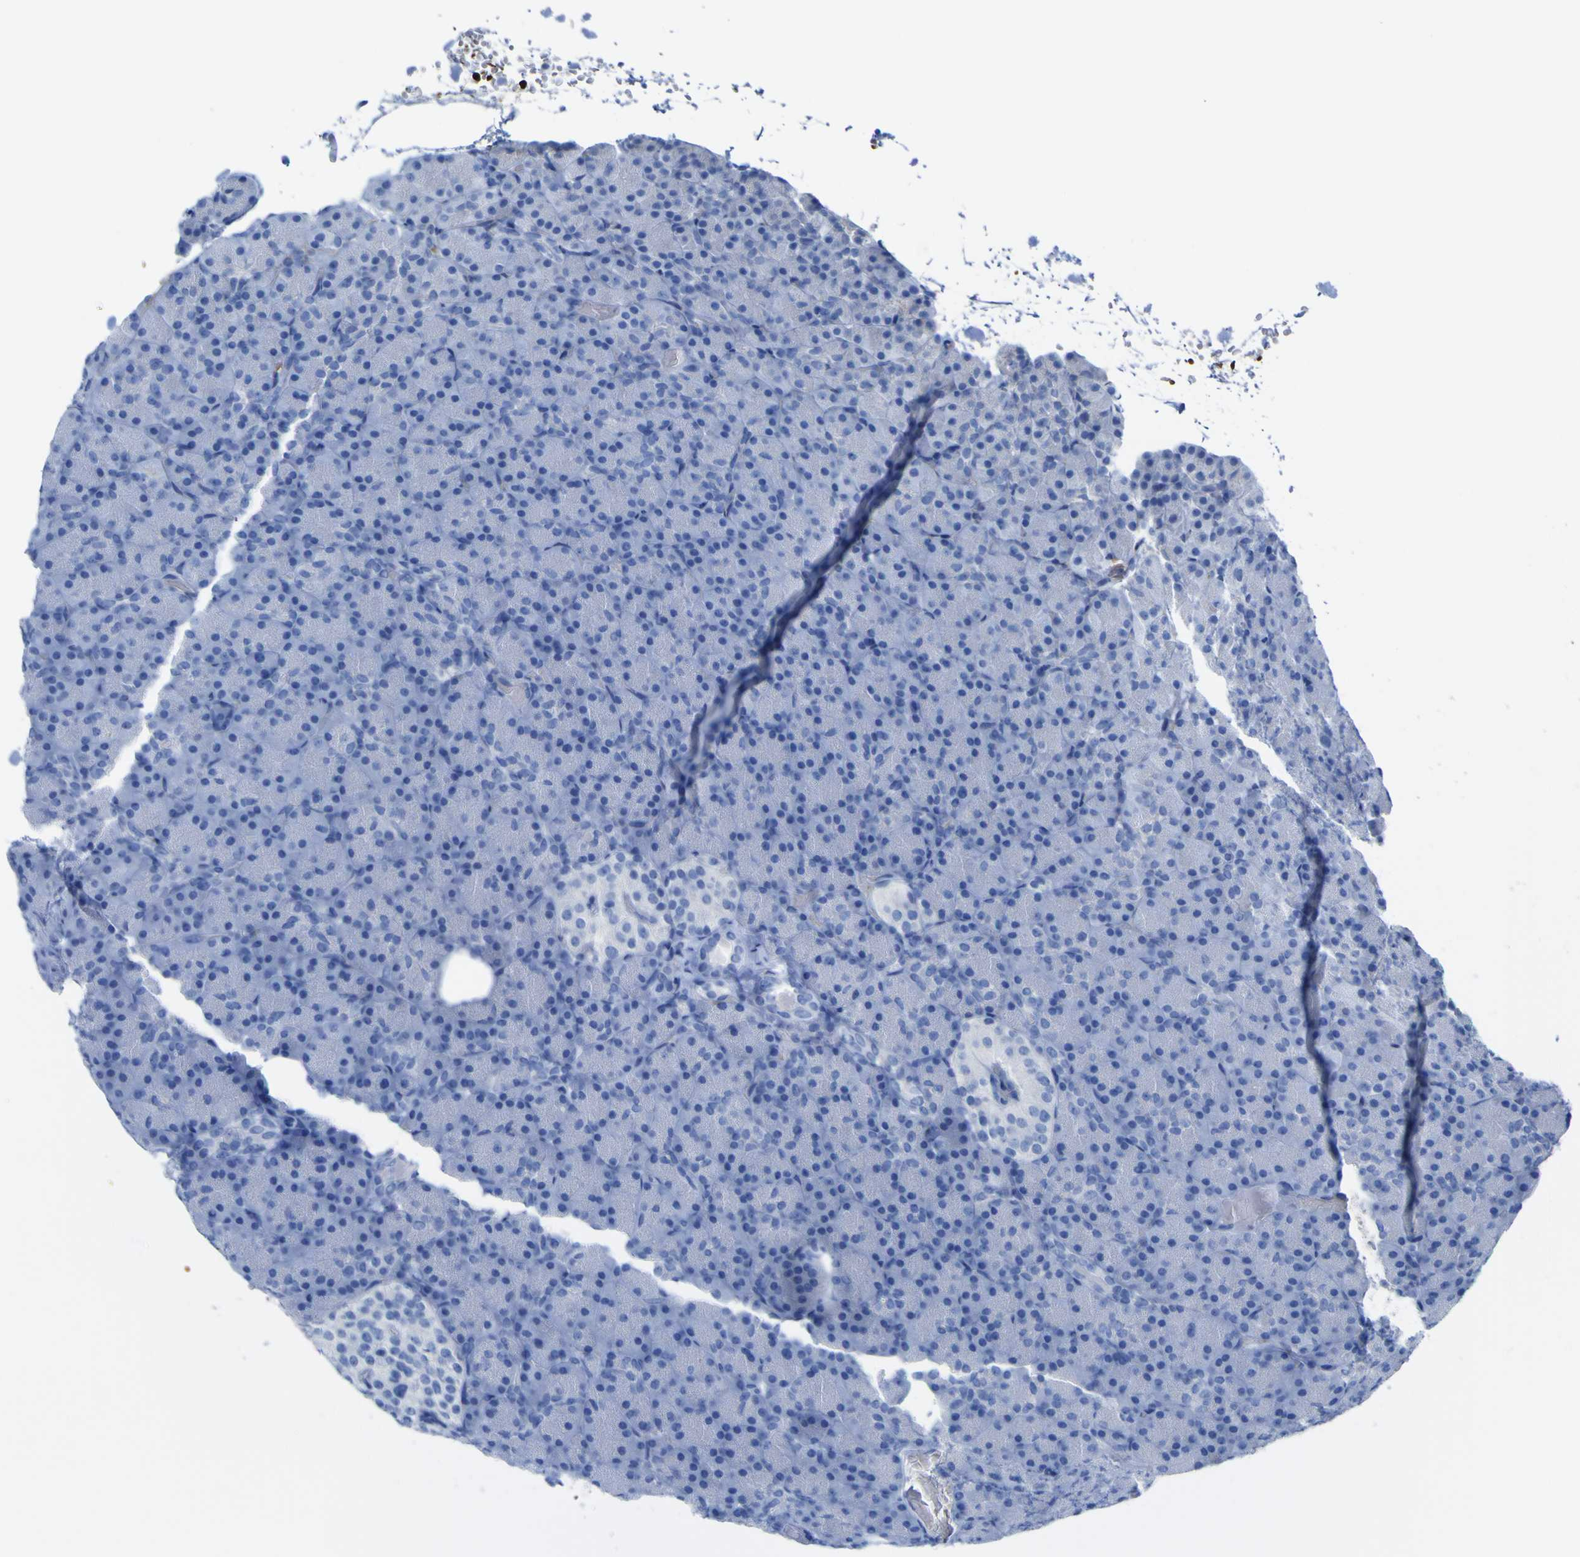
{"staining": {"intensity": "negative", "quantity": "none", "location": "none"}, "tissue": "pancreas", "cell_type": "Exocrine glandular cells", "image_type": "normal", "snomed": [{"axis": "morphology", "description": "Normal tissue, NOS"}, {"axis": "topography", "description": "Pancreas"}], "caption": "A photomicrograph of pancreas stained for a protein demonstrates no brown staining in exocrine glandular cells. (DAB immunohistochemistry (IHC) visualized using brightfield microscopy, high magnification).", "gene": "GCM1", "patient": {"sex": "female", "age": 43}}